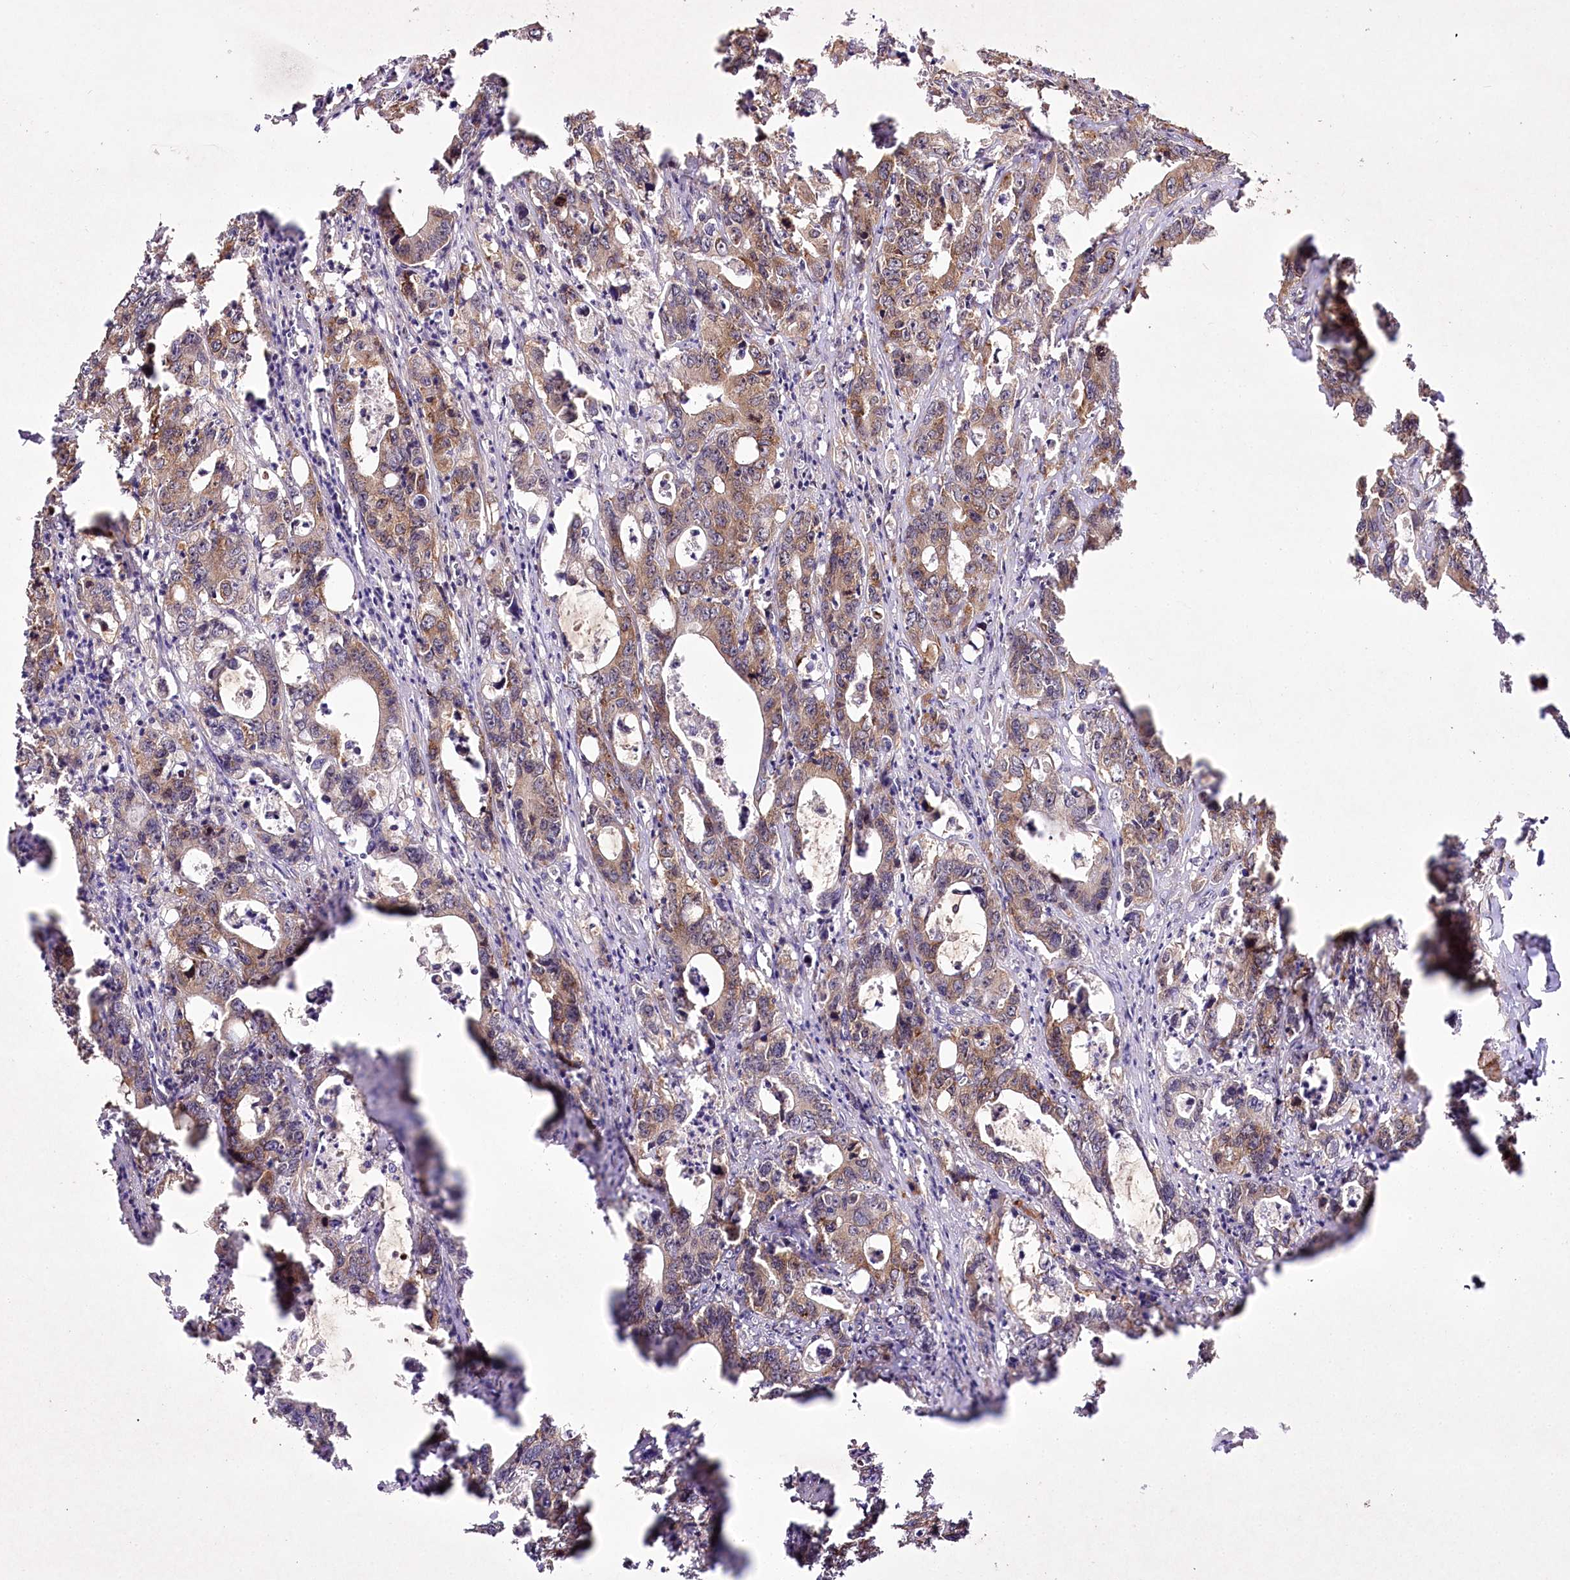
{"staining": {"intensity": "moderate", "quantity": ">75%", "location": "cytoplasmic/membranous"}, "tissue": "colorectal cancer", "cell_type": "Tumor cells", "image_type": "cancer", "snomed": [{"axis": "morphology", "description": "Adenocarcinoma, NOS"}, {"axis": "topography", "description": "Colon"}], "caption": "Tumor cells show medium levels of moderate cytoplasmic/membranous staining in approximately >75% of cells in human colorectal cancer.", "gene": "CCDC59", "patient": {"sex": "female", "age": 75}}